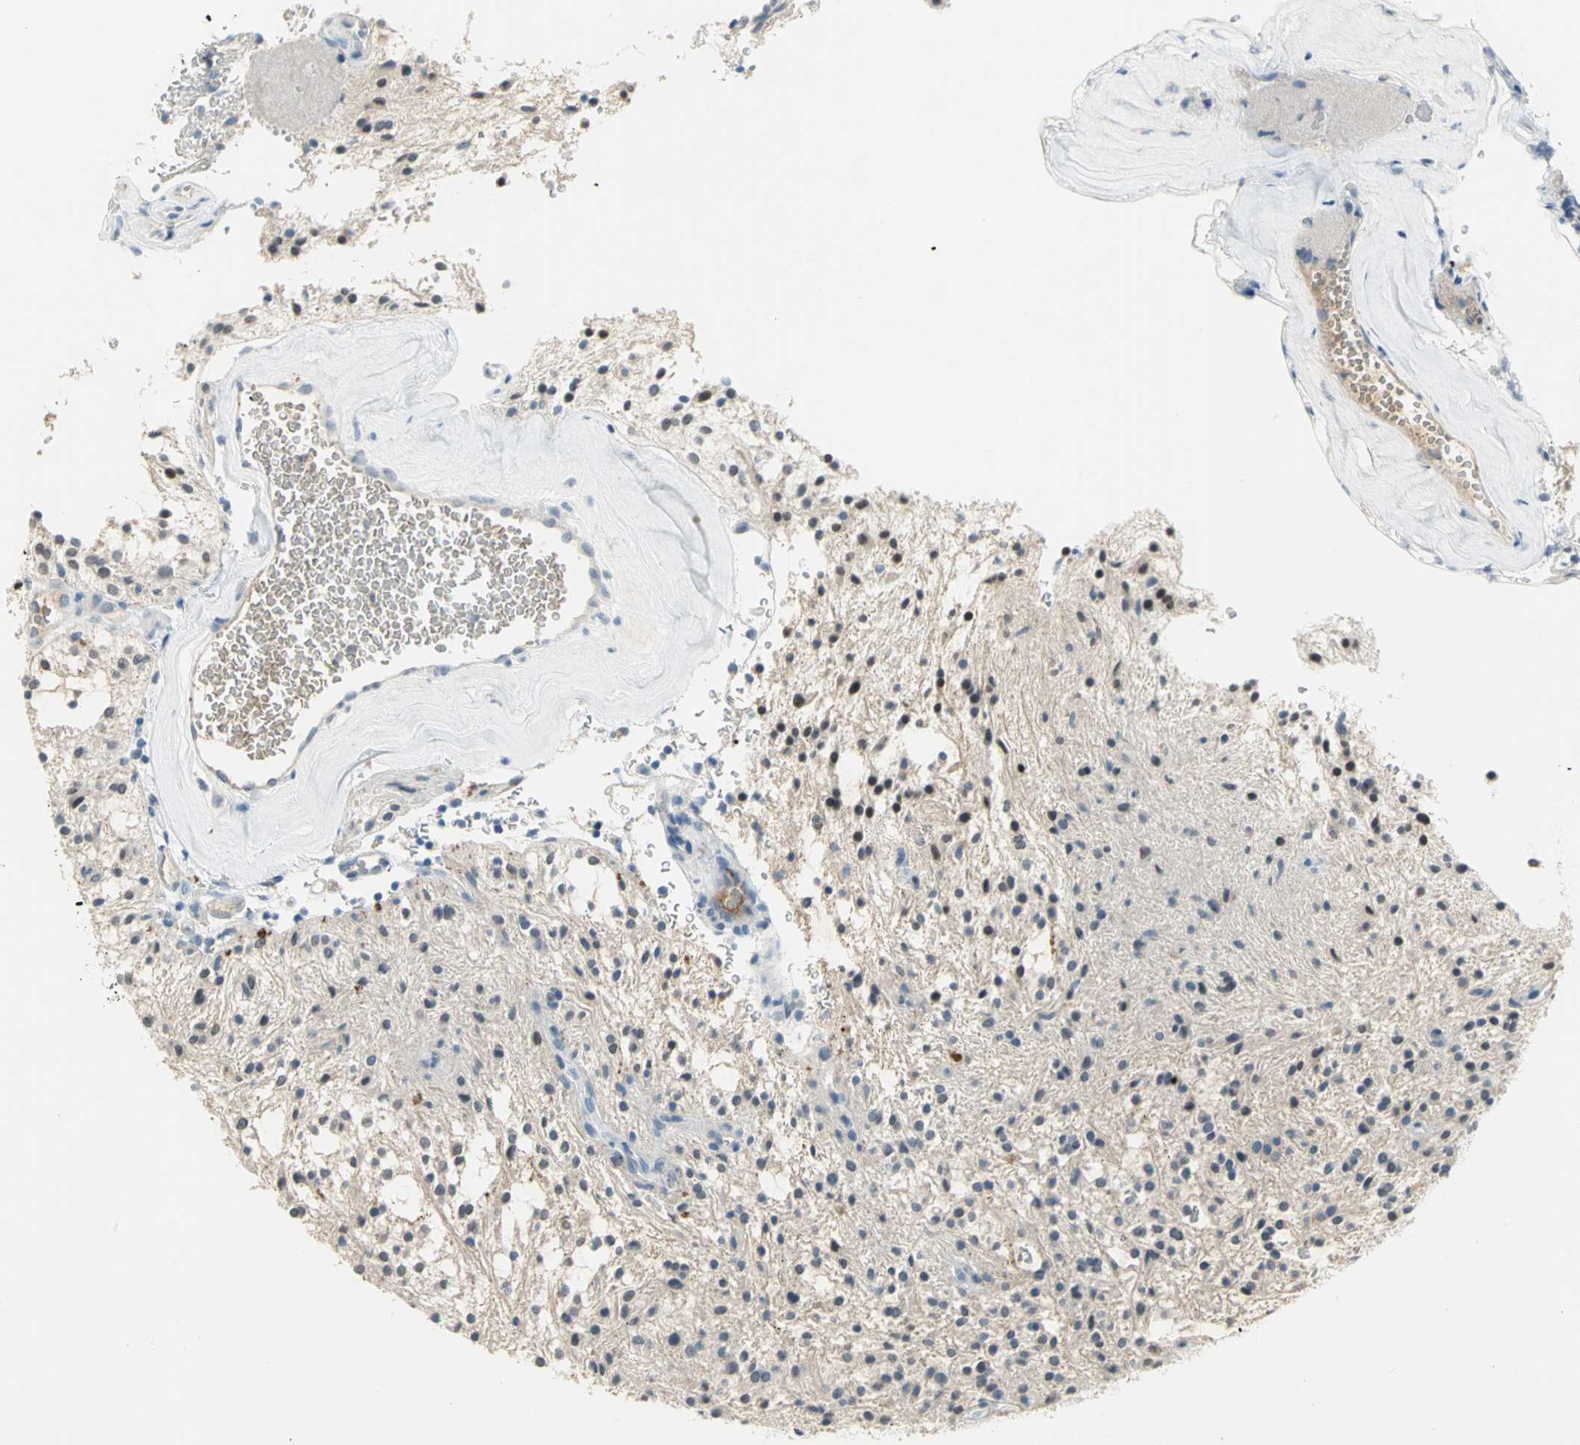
{"staining": {"intensity": "moderate", "quantity": "25%-75%", "location": "cytoplasmic/membranous,nuclear"}, "tissue": "glioma", "cell_type": "Tumor cells", "image_type": "cancer", "snomed": [{"axis": "morphology", "description": "Glioma, malignant, NOS"}, {"axis": "topography", "description": "Cerebellum"}], "caption": "This image exhibits malignant glioma stained with IHC to label a protein in brown. The cytoplasmic/membranous and nuclear of tumor cells show moderate positivity for the protein. Nuclei are counter-stained blue.", "gene": "ZIC1", "patient": {"sex": "female", "age": 10}}